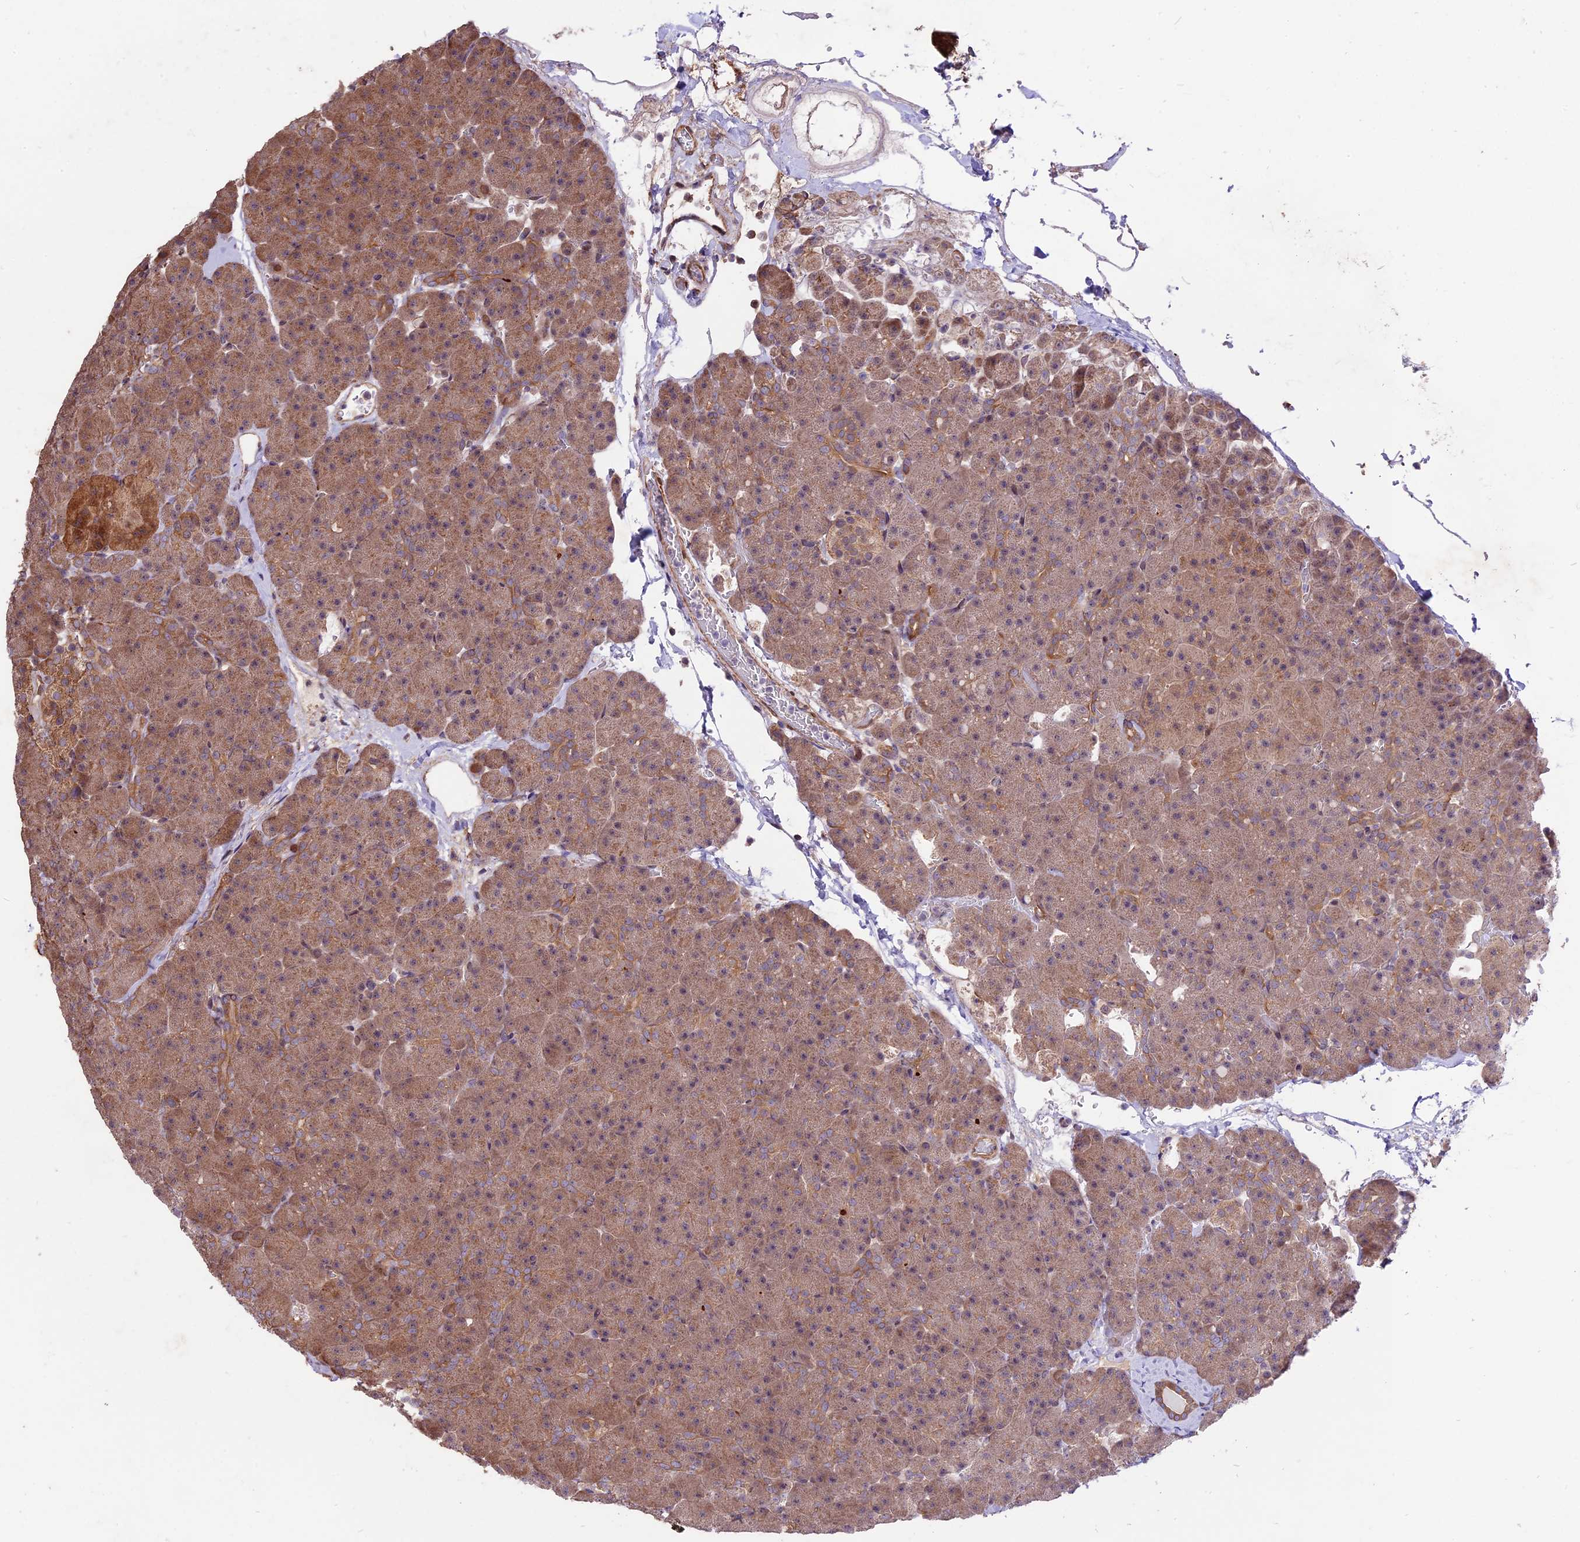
{"staining": {"intensity": "moderate", "quantity": ">75%", "location": "cytoplasmic/membranous"}, "tissue": "pancreas", "cell_type": "Exocrine glandular cells", "image_type": "normal", "snomed": [{"axis": "morphology", "description": "Normal tissue, NOS"}, {"axis": "topography", "description": "Pancreas"}], "caption": "Immunohistochemistry (IHC) staining of unremarkable pancreas, which exhibits medium levels of moderate cytoplasmic/membranous staining in approximately >75% of exocrine glandular cells indicating moderate cytoplasmic/membranous protein expression. The staining was performed using DAB (brown) for protein detection and nuclei were counterstained in hematoxylin (blue).", "gene": "HDAC5", "patient": {"sex": "male", "age": 36}}